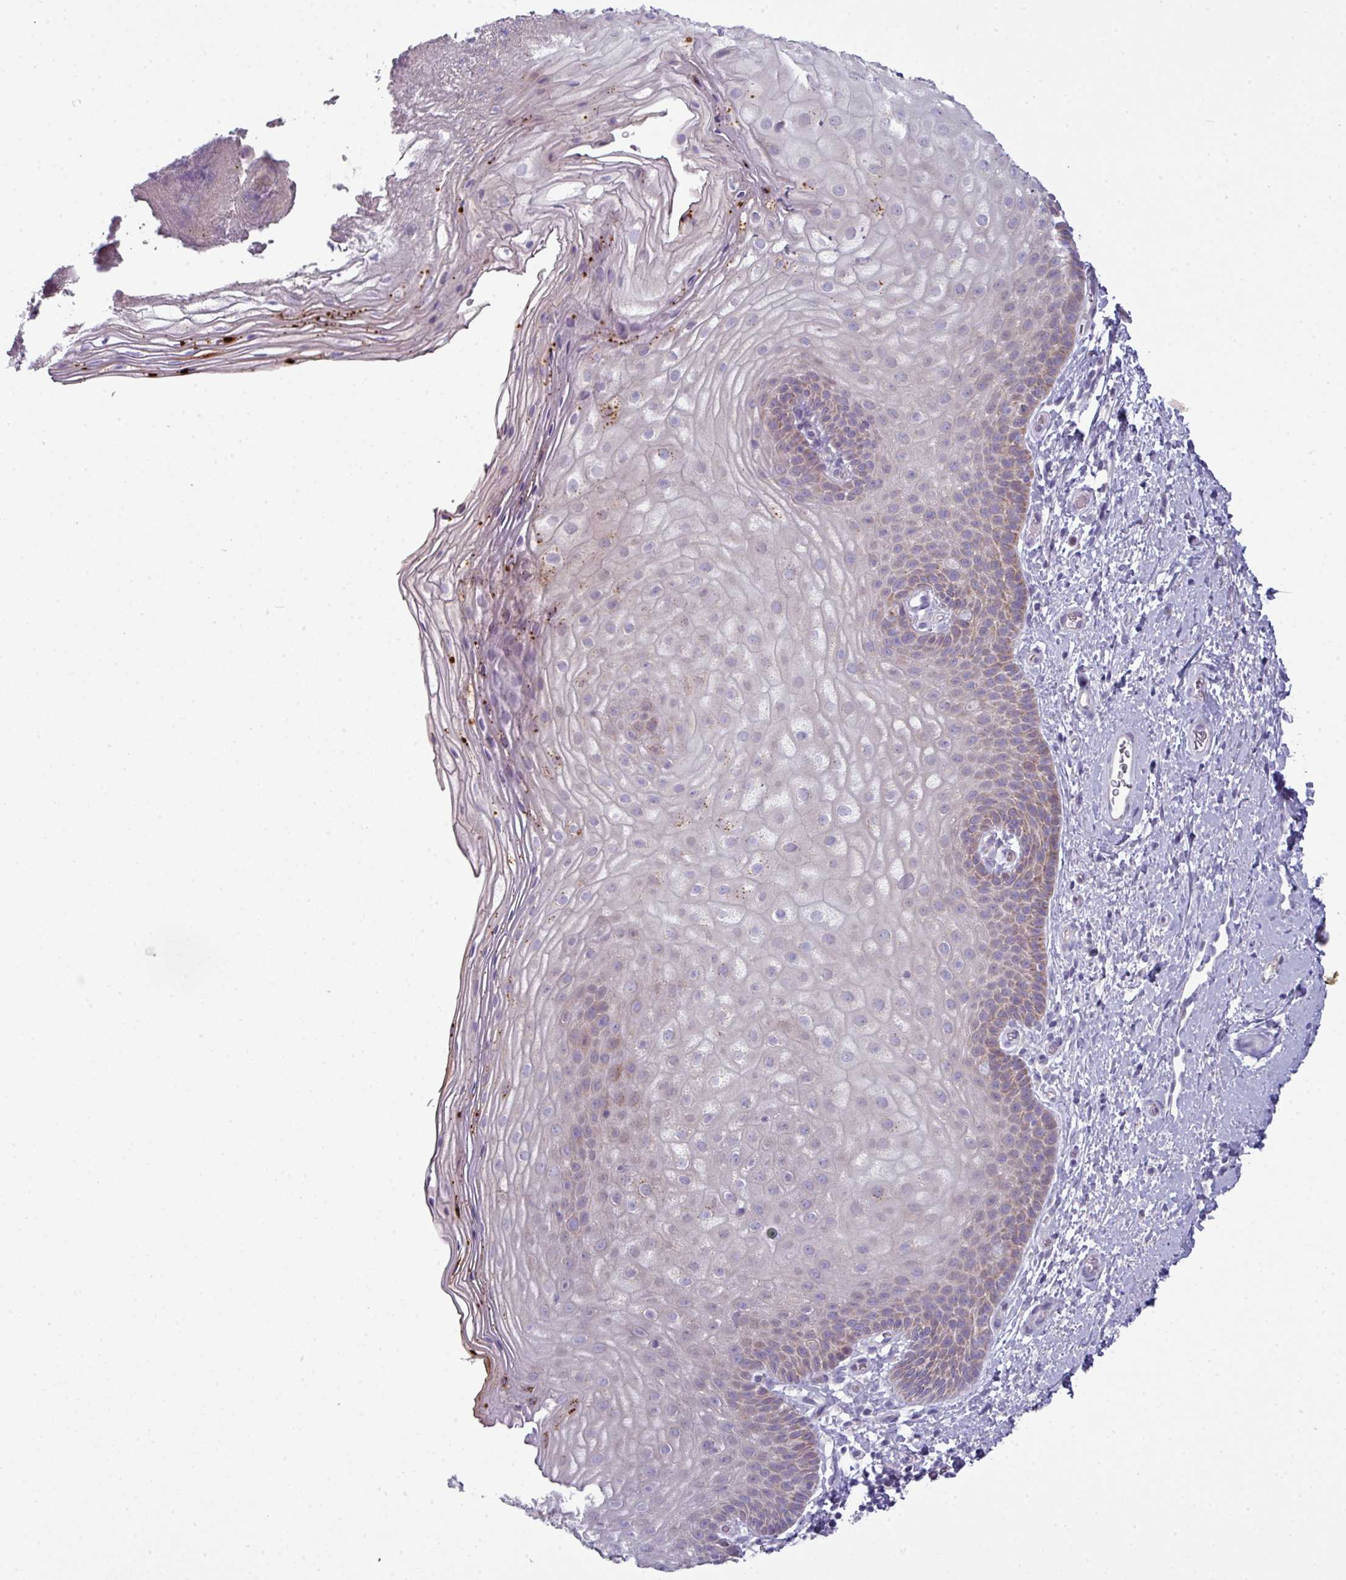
{"staining": {"intensity": "strong", "quantity": "25%-75%", "location": "cytoplasmic/membranous"}, "tissue": "skin", "cell_type": "Epidermal cells", "image_type": "normal", "snomed": [{"axis": "morphology", "description": "Normal tissue, NOS"}, {"axis": "topography", "description": "Anal"}], "caption": "Immunohistochemical staining of normal skin displays strong cytoplasmic/membranous protein positivity in about 25%-75% of epidermal cells.", "gene": "ZNF615", "patient": {"sex": "female", "age": 40}}